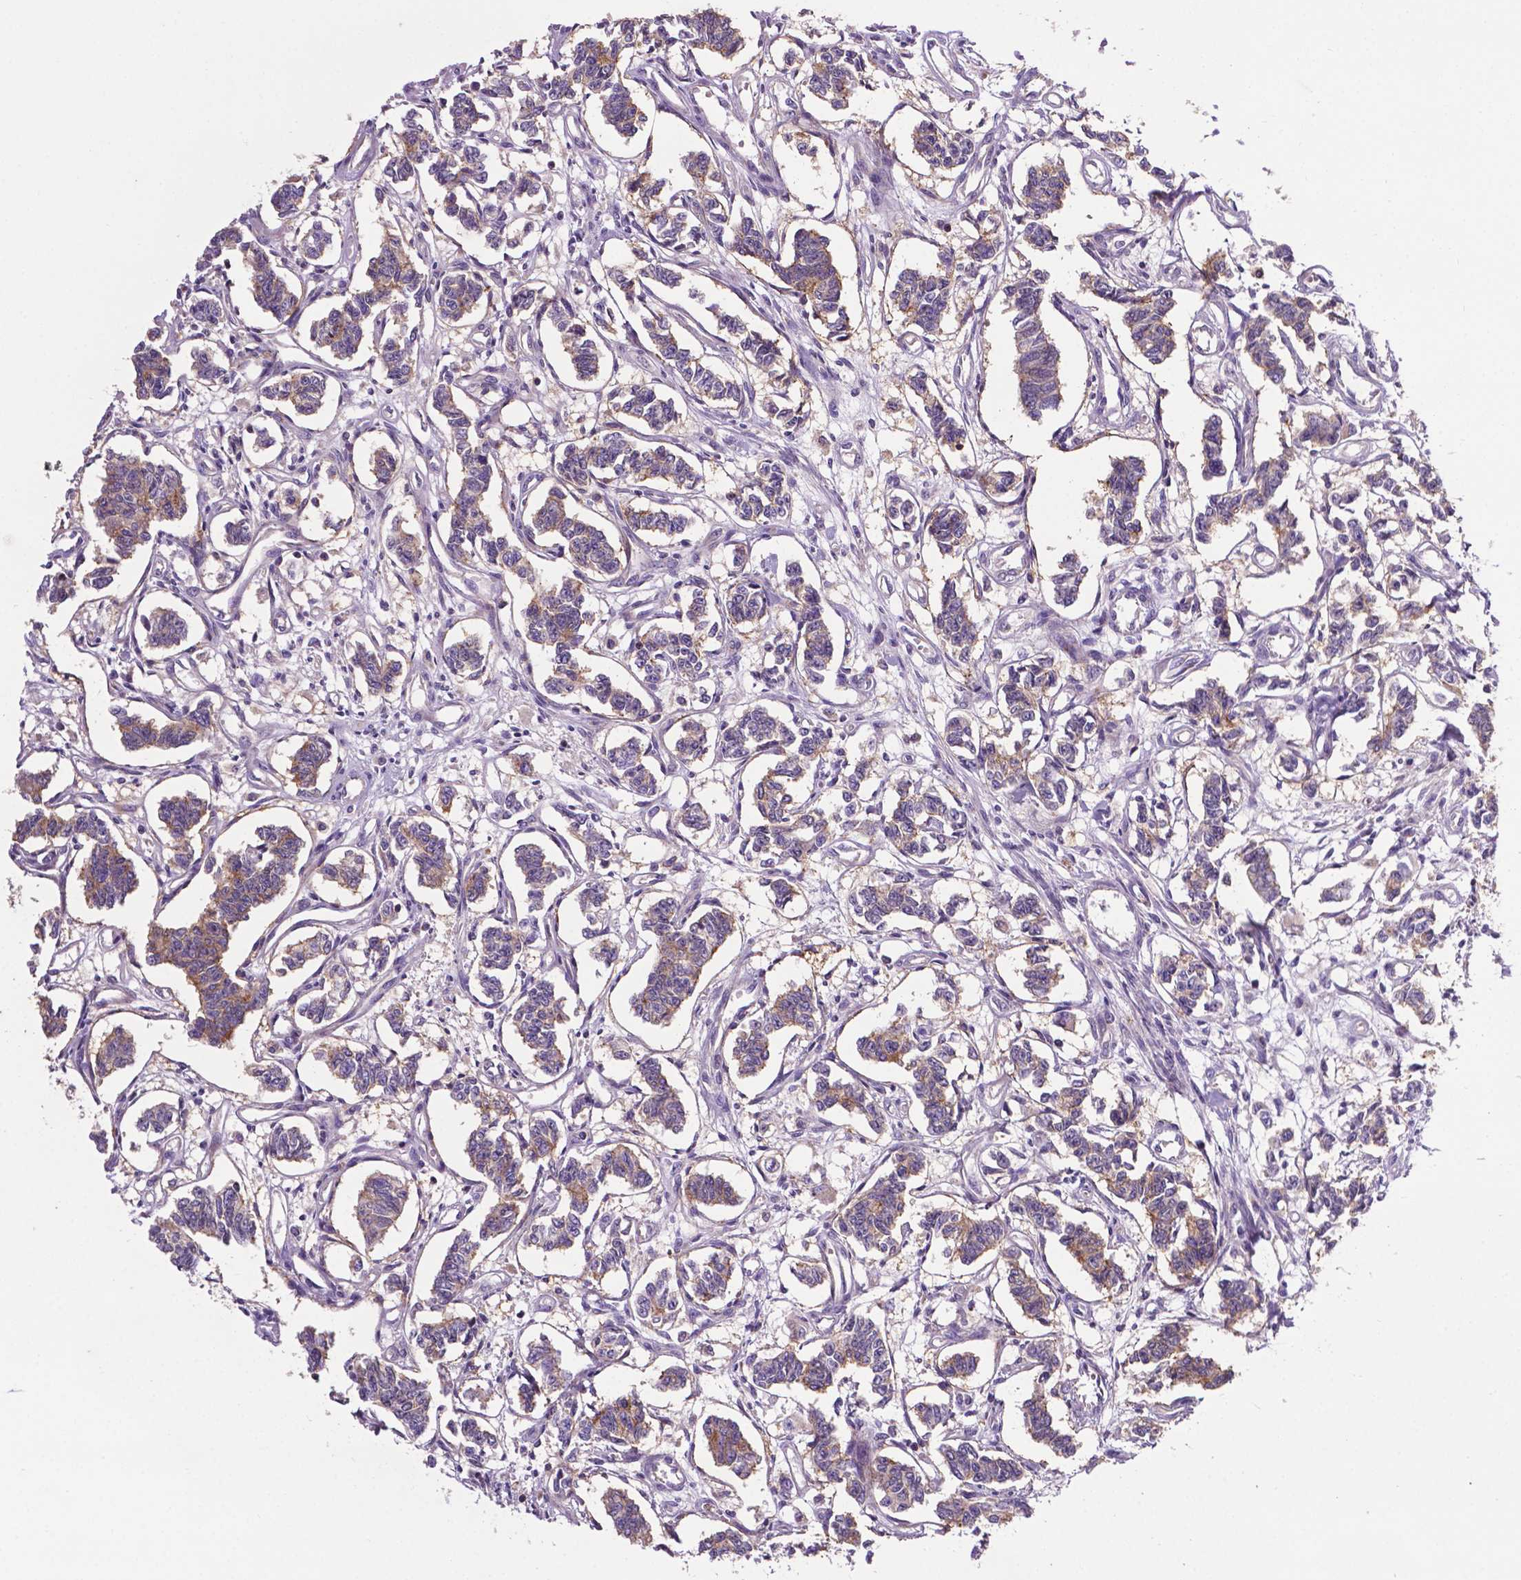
{"staining": {"intensity": "weak", "quantity": ">75%", "location": "cytoplasmic/membranous"}, "tissue": "carcinoid", "cell_type": "Tumor cells", "image_type": "cancer", "snomed": [{"axis": "morphology", "description": "Carcinoid, malignant, NOS"}, {"axis": "topography", "description": "Kidney"}], "caption": "IHC of carcinoid (malignant) displays low levels of weak cytoplasmic/membranous staining in approximately >75% of tumor cells.", "gene": "SPNS2", "patient": {"sex": "female", "age": 41}}